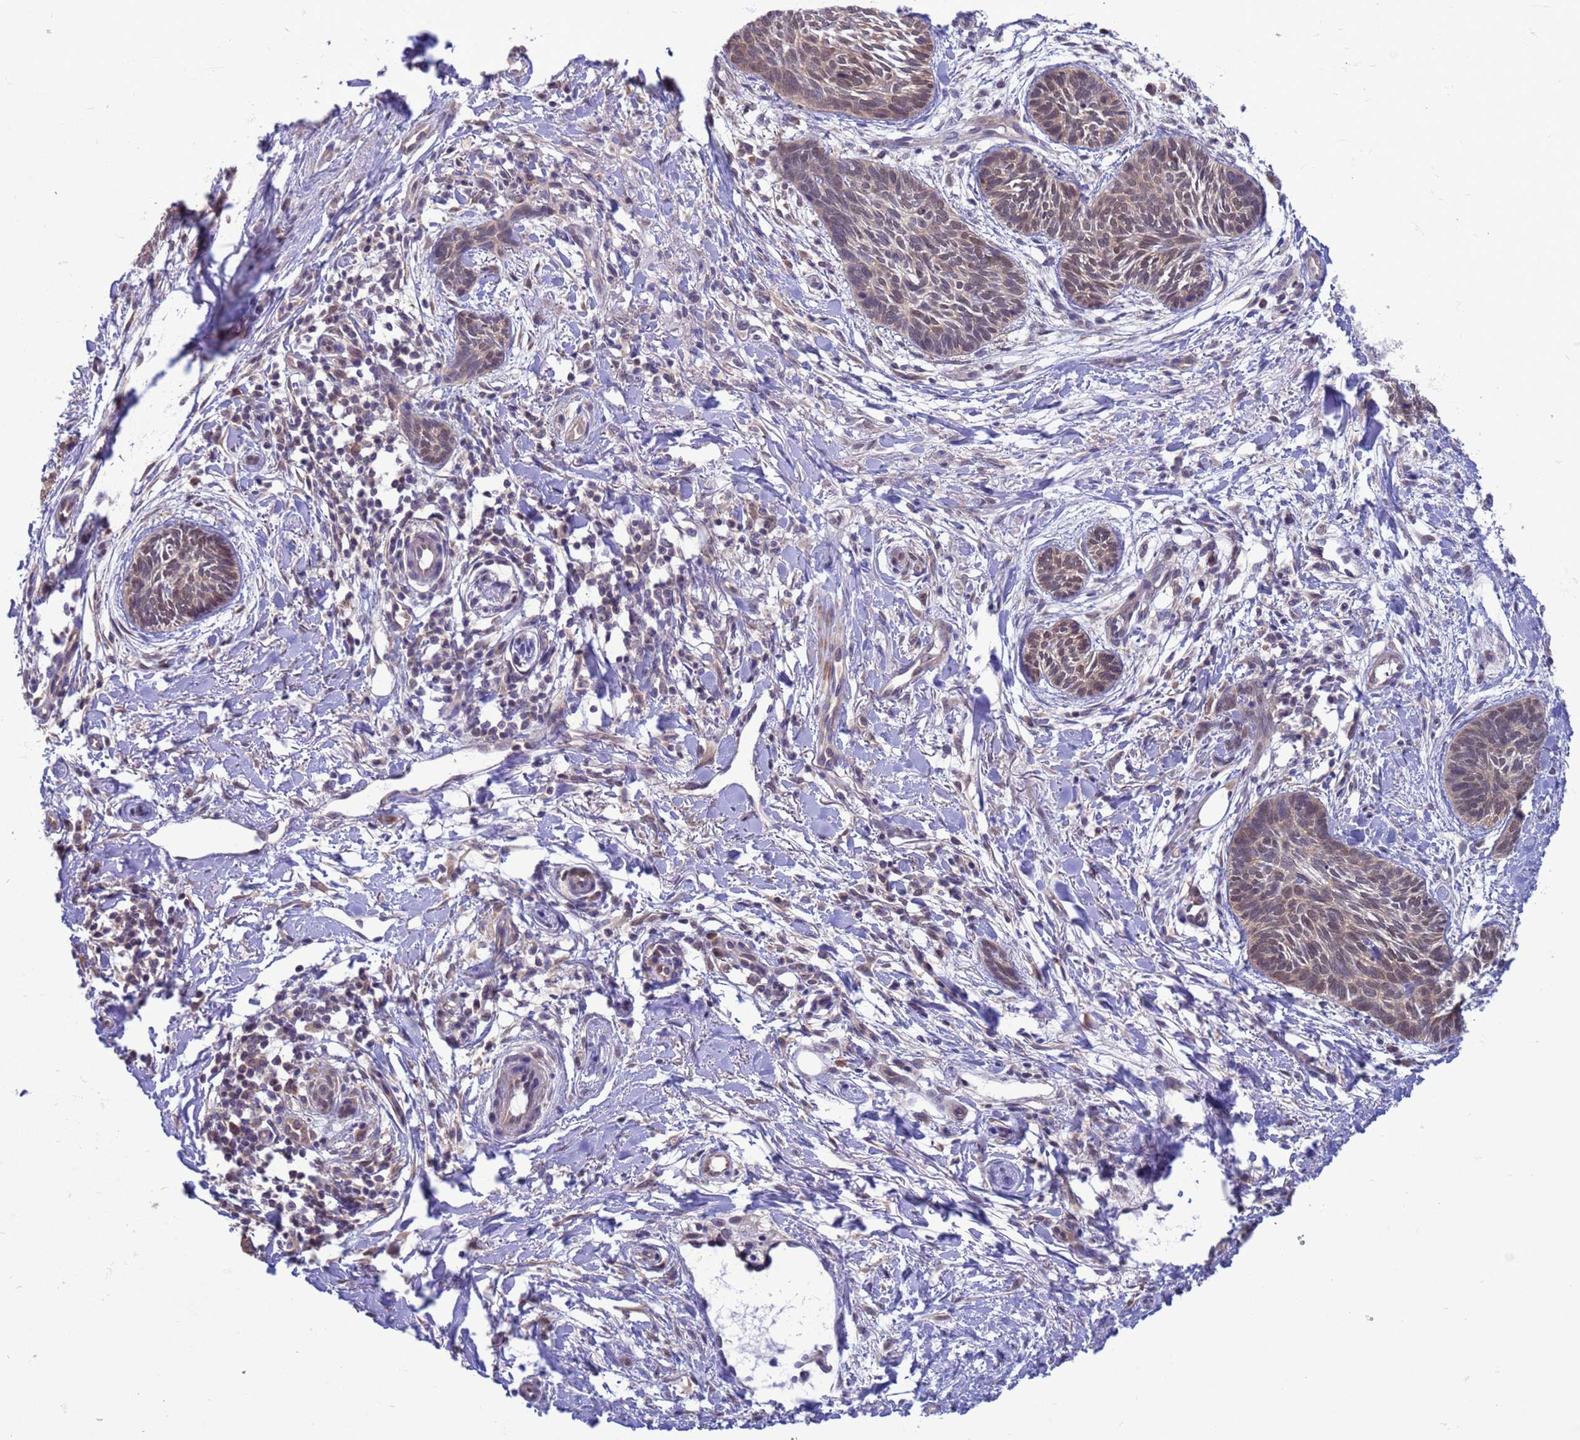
{"staining": {"intensity": "moderate", "quantity": ">75%", "location": "cytoplasmic/membranous,nuclear"}, "tissue": "skin cancer", "cell_type": "Tumor cells", "image_type": "cancer", "snomed": [{"axis": "morphology", "description": "Basal cell carcinoma"}, {"axis": "topography", "description": "Skin"}], "caption": "Human skin cancer (basal cell carcinoma) stained for a protein (brown) shows moderate cytoplasmic/membranous and nuclear positive staining in approximately >75% of tumor cells.", "gene": "ZNF461", "patient": {"sex": "female", "age": 81}}